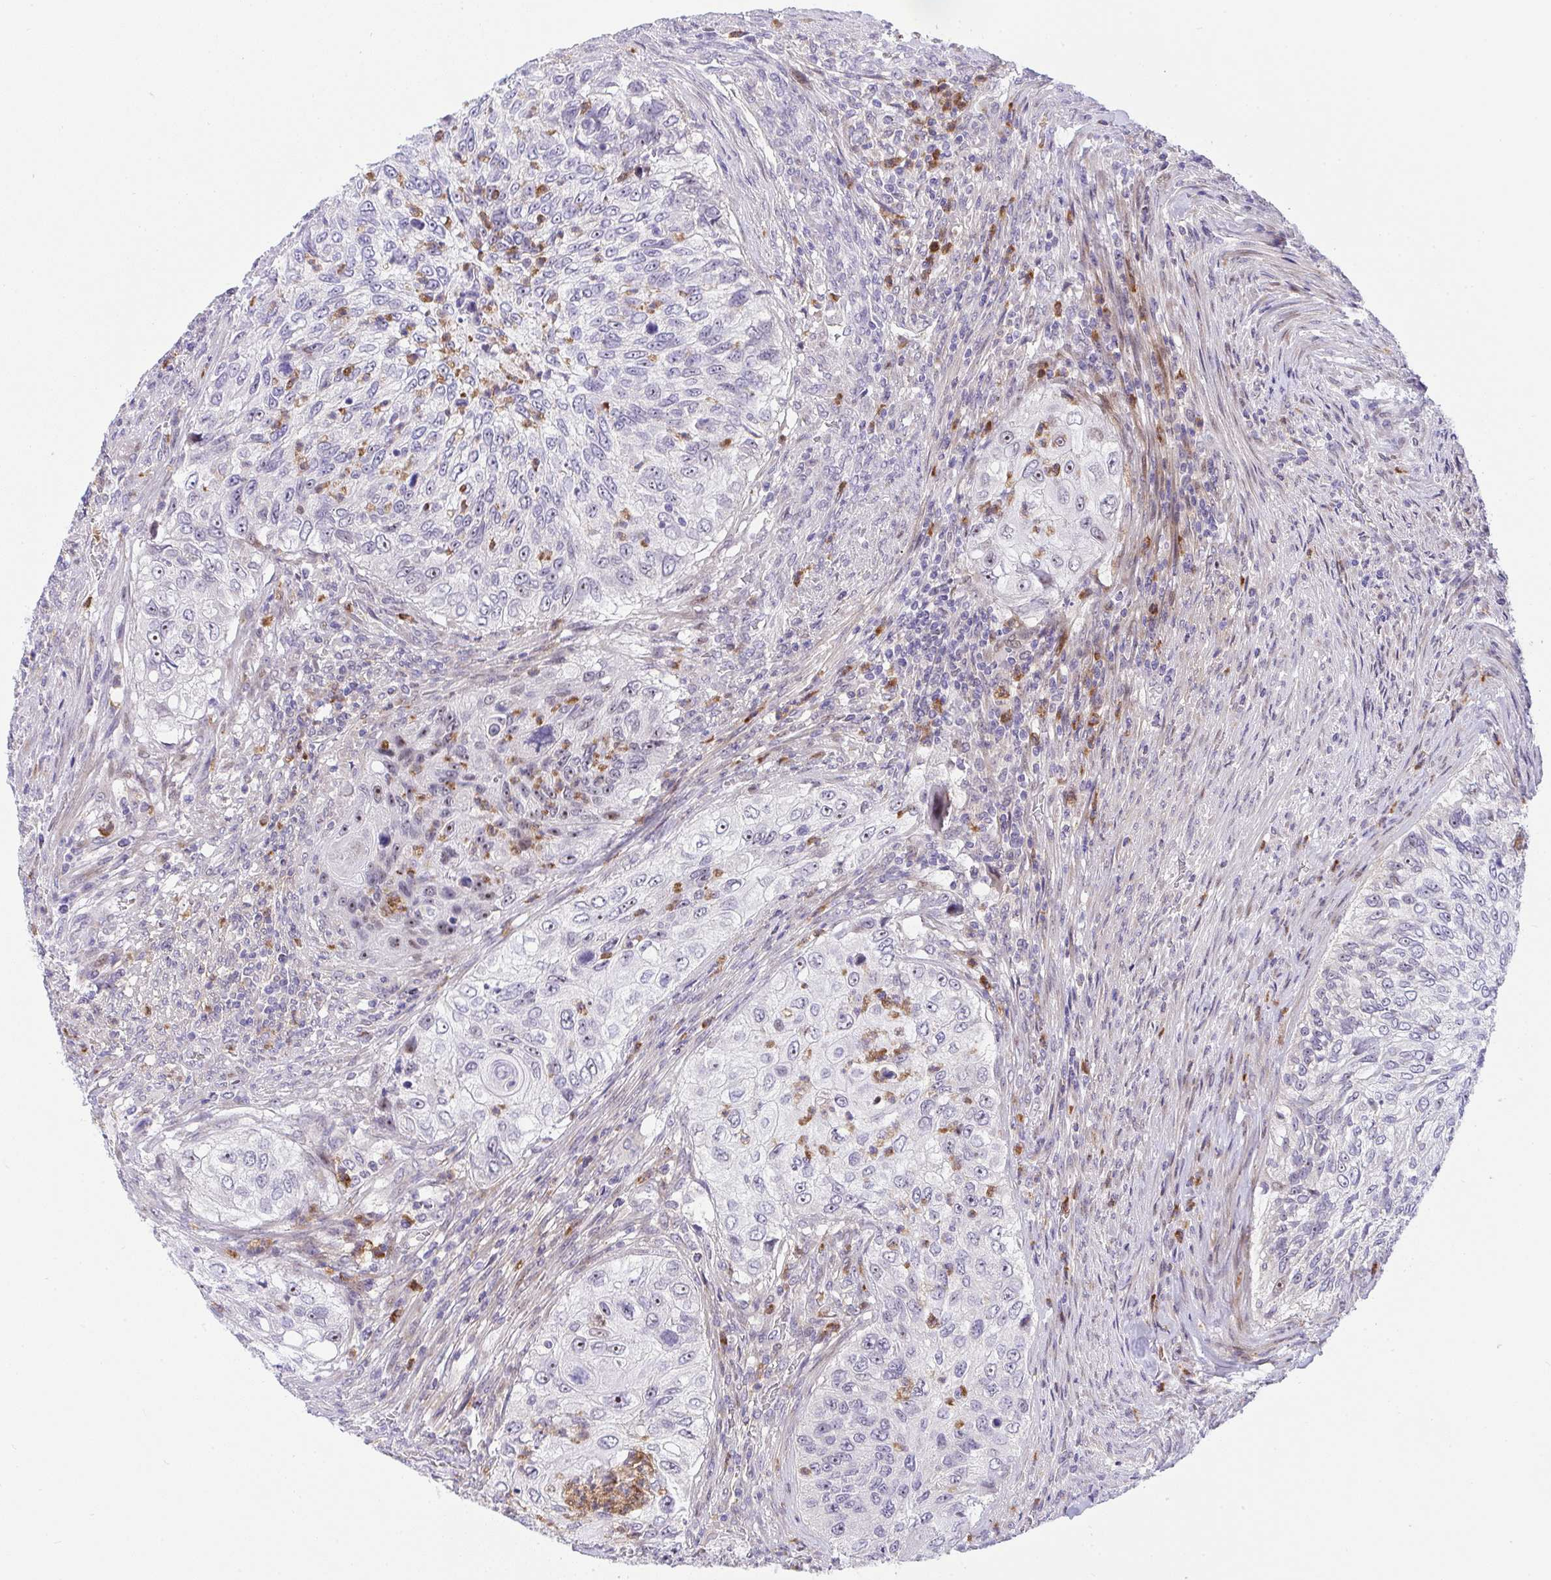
{"staining": {"intensity": "negative", "quantity": "none", "location": "none"}, "tissue": "urothelial cancer", "cell_type": "Tumor cells", "image_type": "cancer", "snomed": [{"axis": "morphology", "description": "Urothelial carcinoma, High grade"}, {"axis": "topography", "description": "Urinary bladder"}], "caption": "High magnification brightfield microscopy of urothelial cancer stained with DAB (3,3'-diaminobenzidine) (brown) and counterstained with hematoxylin (blue): tumor cells show no significant expression. (Immunohistochemistry (ihc), brightfield microscopy, high magnification).", "gene": "ZNF554", "patient": {"sex": "female", "age": 60}}